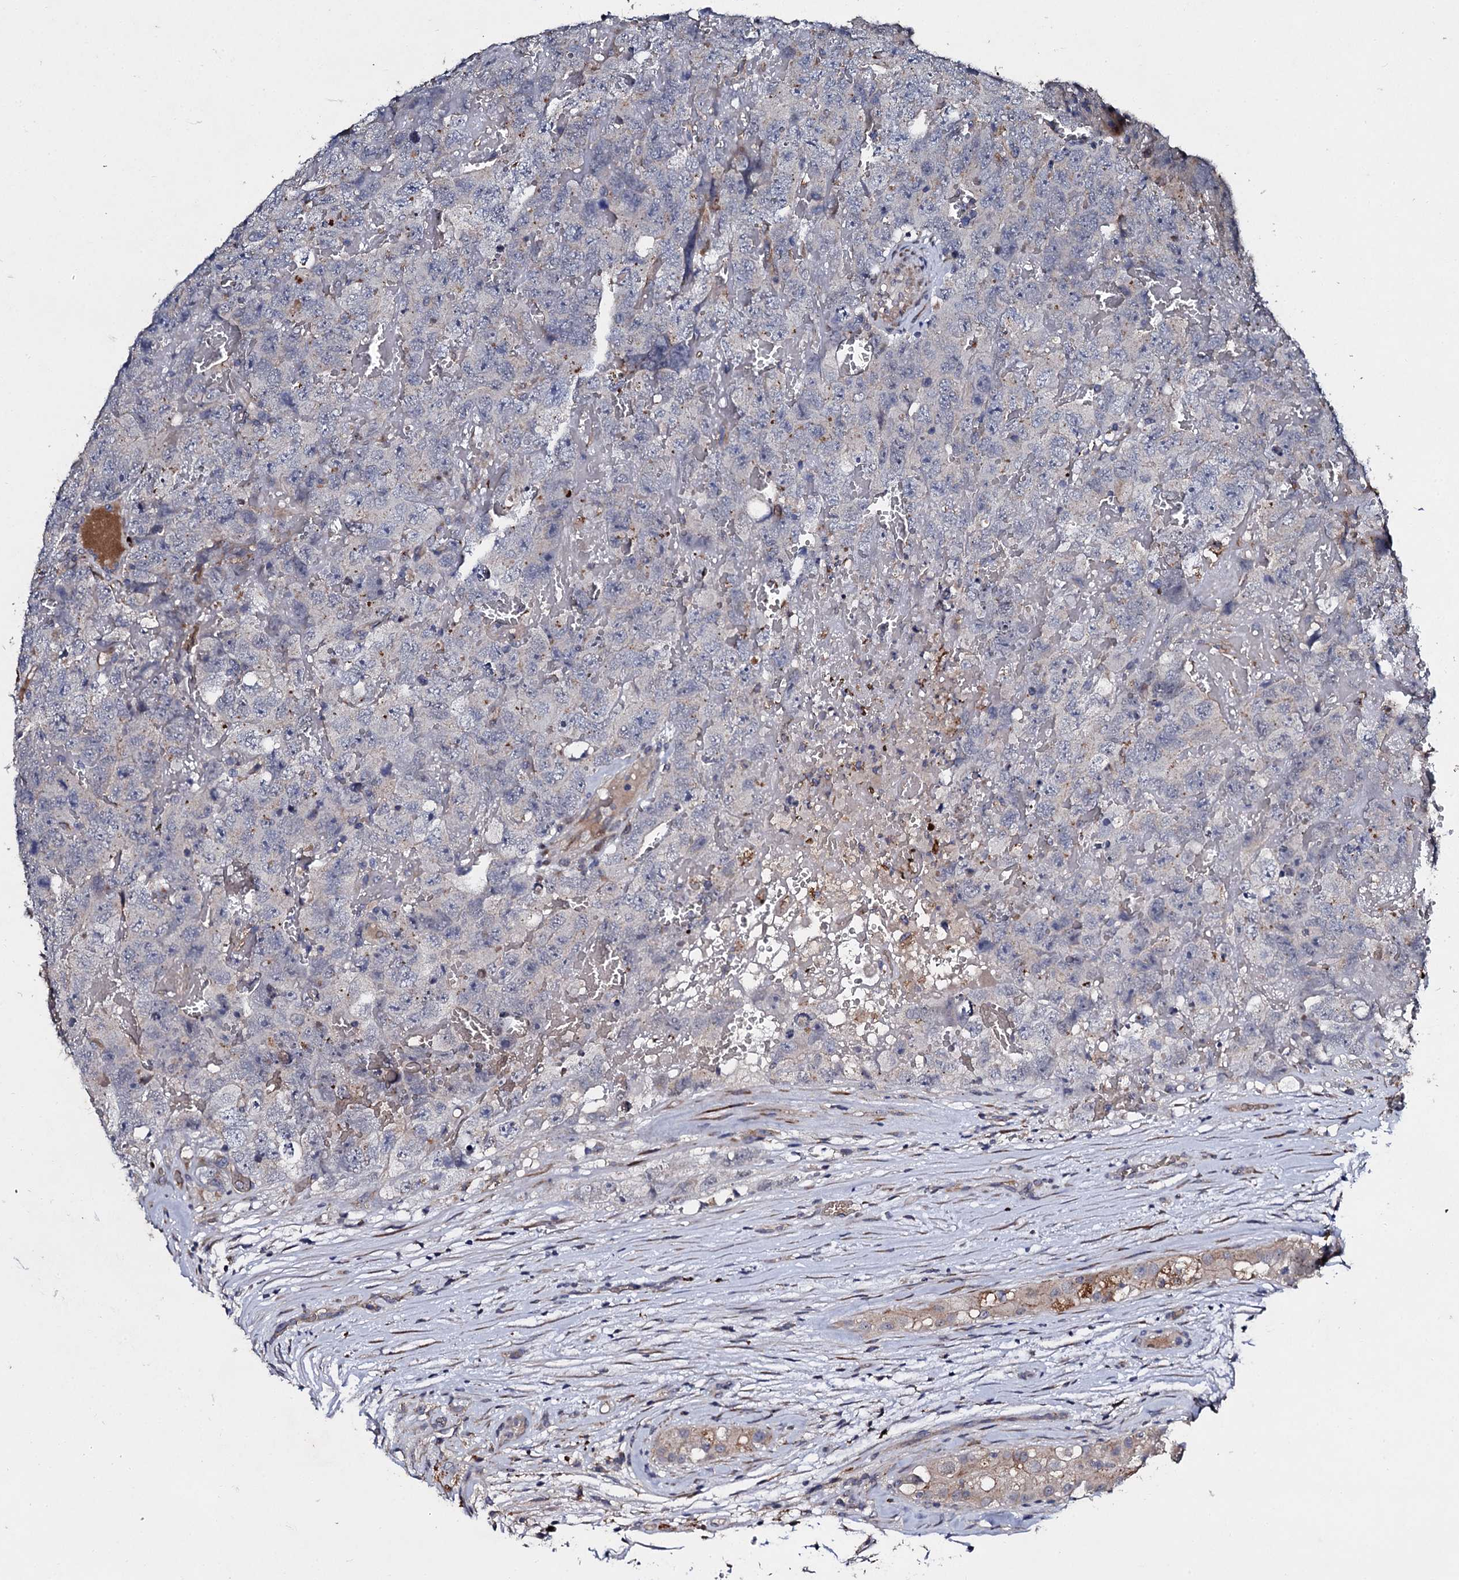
{"staining": {"intensity": "negative", "quantity": "none", "location": "none"}, "tissue": "testis cancer", "cell_type": "Tumor cells", "image_type": "cancer", "snomed": [{"axis": "morphology", "description": "Carcinoma, Embryonal, NOS"}, {"axis": "topography", "description": "Testis"}], "caption": "Protein analysis of testis cancer demonstrates no significant expression in tumor cells.", "gene": "LRRC28", "patient": {"sex": "male", "age": 45}}